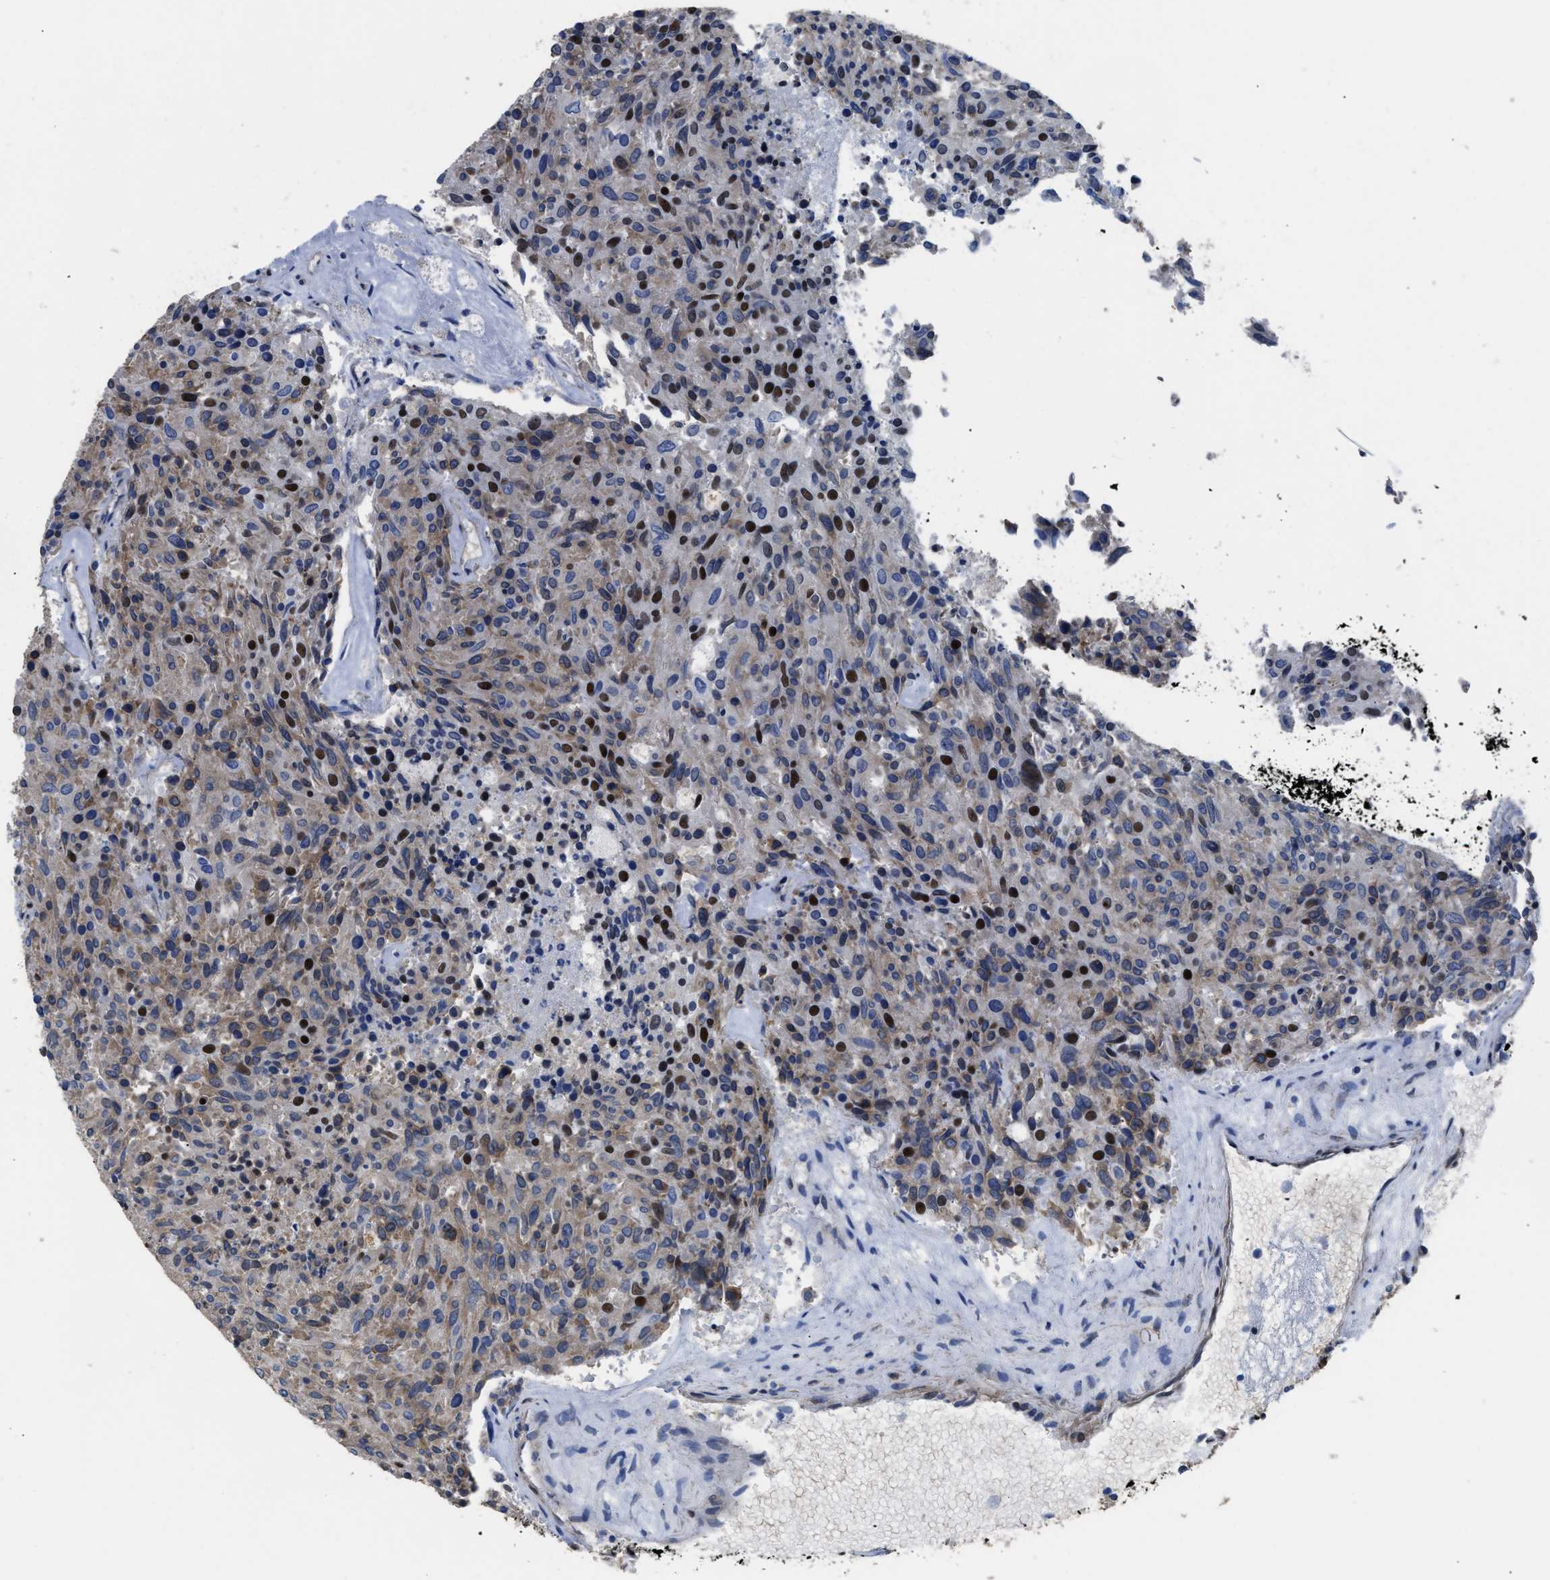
{"staining": {"intensity": "moderate", "quantity": ">75%", "location": "cytoplasmic/membranous"}, "tissue": "carcinoid", "cell_type": "Tumor cells", "image_type": "cancer", "snomed": [{"axis": "morphology", "description": "Carcinoid, malignant, NOS"}, {"axis": "topography", "description": "Pancreas"}], "caption": "This histopathology image demonstrates carcinoid stained with immunohistochemistry to label a protein in brown. The cytoplasmic/membranous of tumor cells show moderate positivity for the protein. Nuclei are counter-stained blue.", "gene": "SCAF4", "patient": {"sex": "female", "age": 54}}